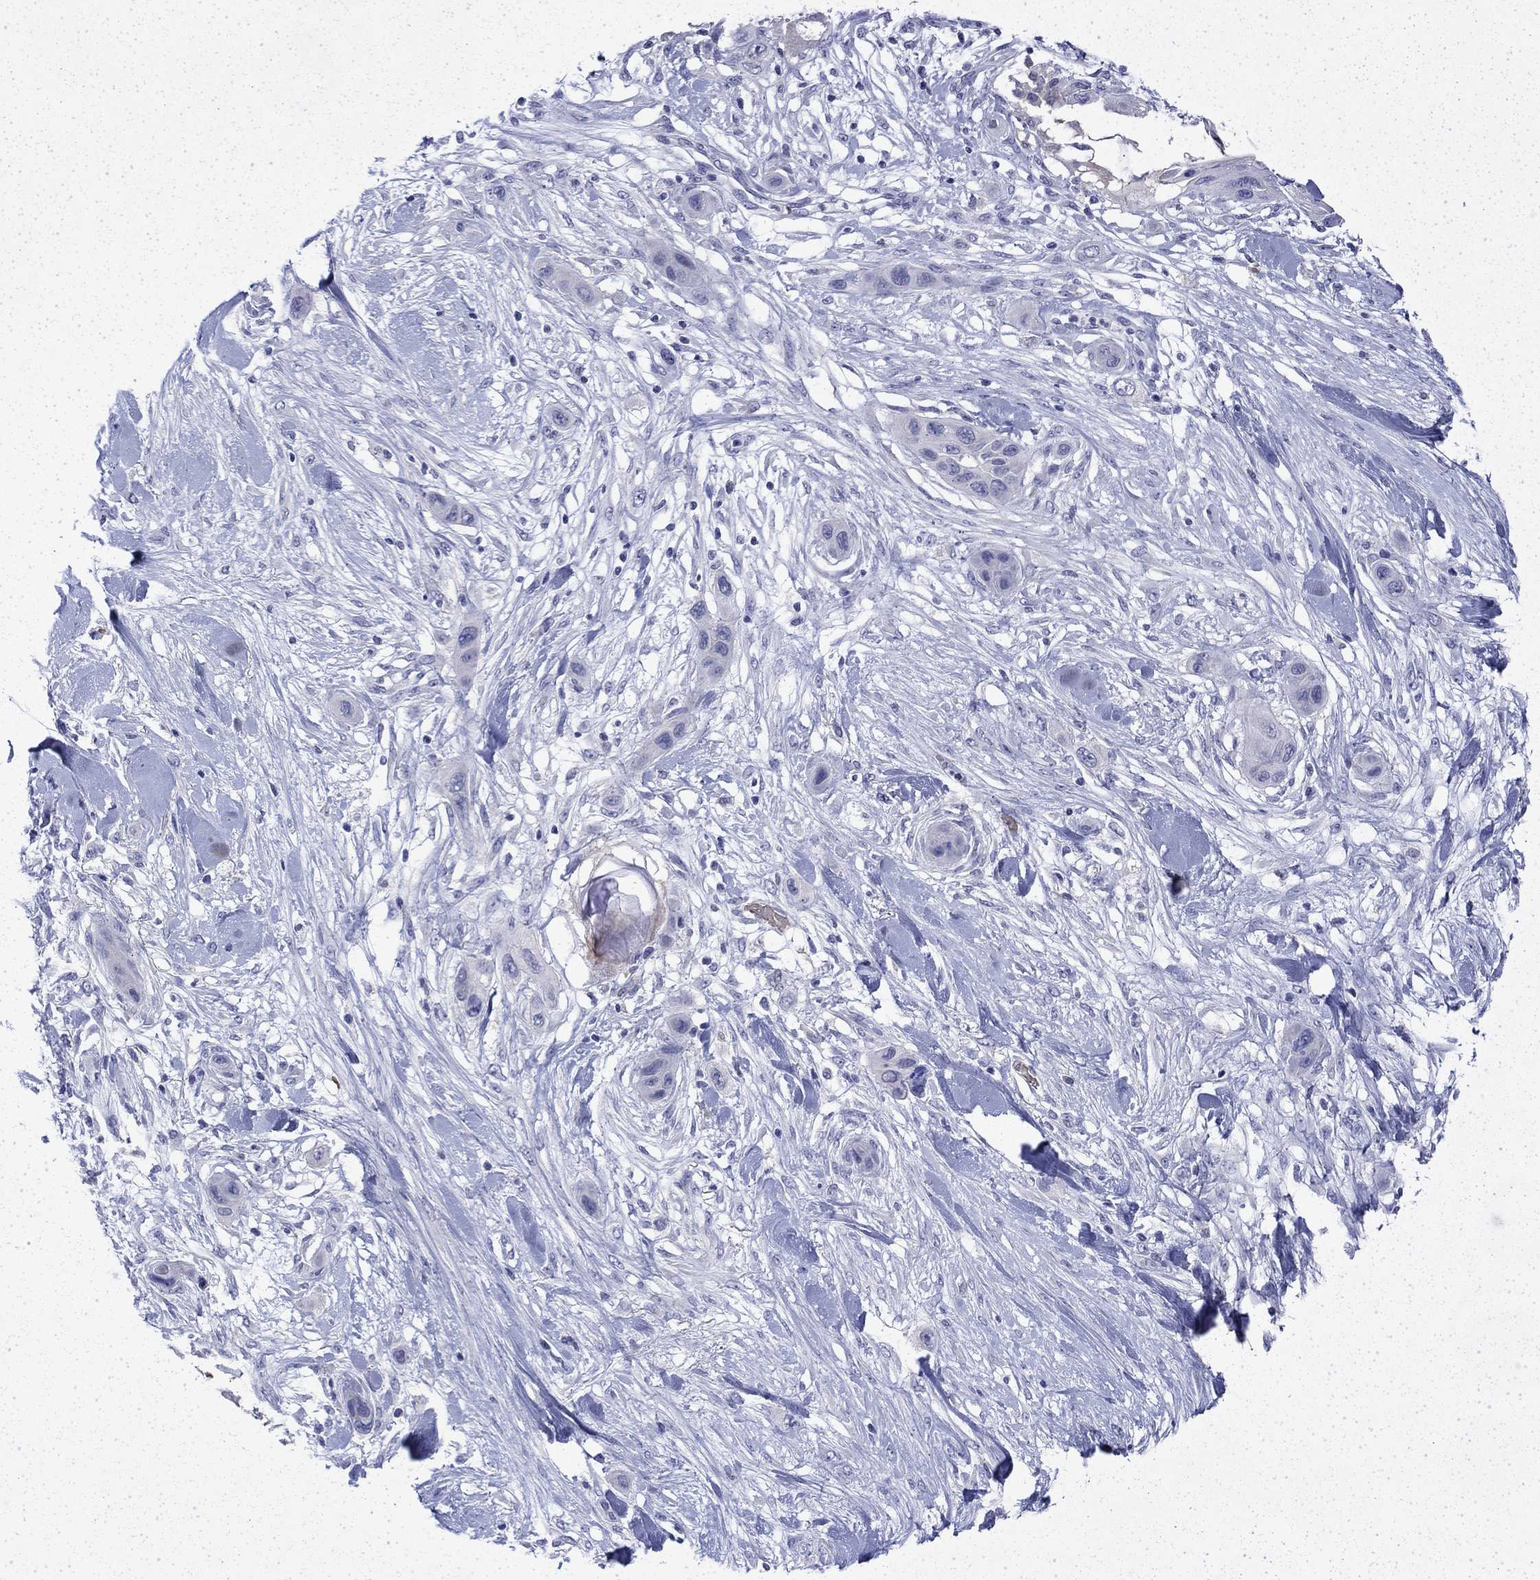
{"staining": {"intensity": "negative", "quantity": "none", "location": "none"}, "tissue": "skin cancer", "cell_type": "Tumor cells", "image_type": "cancer", "snomed": [{"axis": "morphology", "description": "Squamous cell carcinoma, NOS"}, {"axis": "topography", "description": "Skin"}], "caption": "This is a photomicrograph of immunohistochemistry staining of skin cancer (squamous cell carcinoma), which shows no staining in tumor cells.", "gene": "ENPP6", "patient": {"sex": "male", "age": 79}}